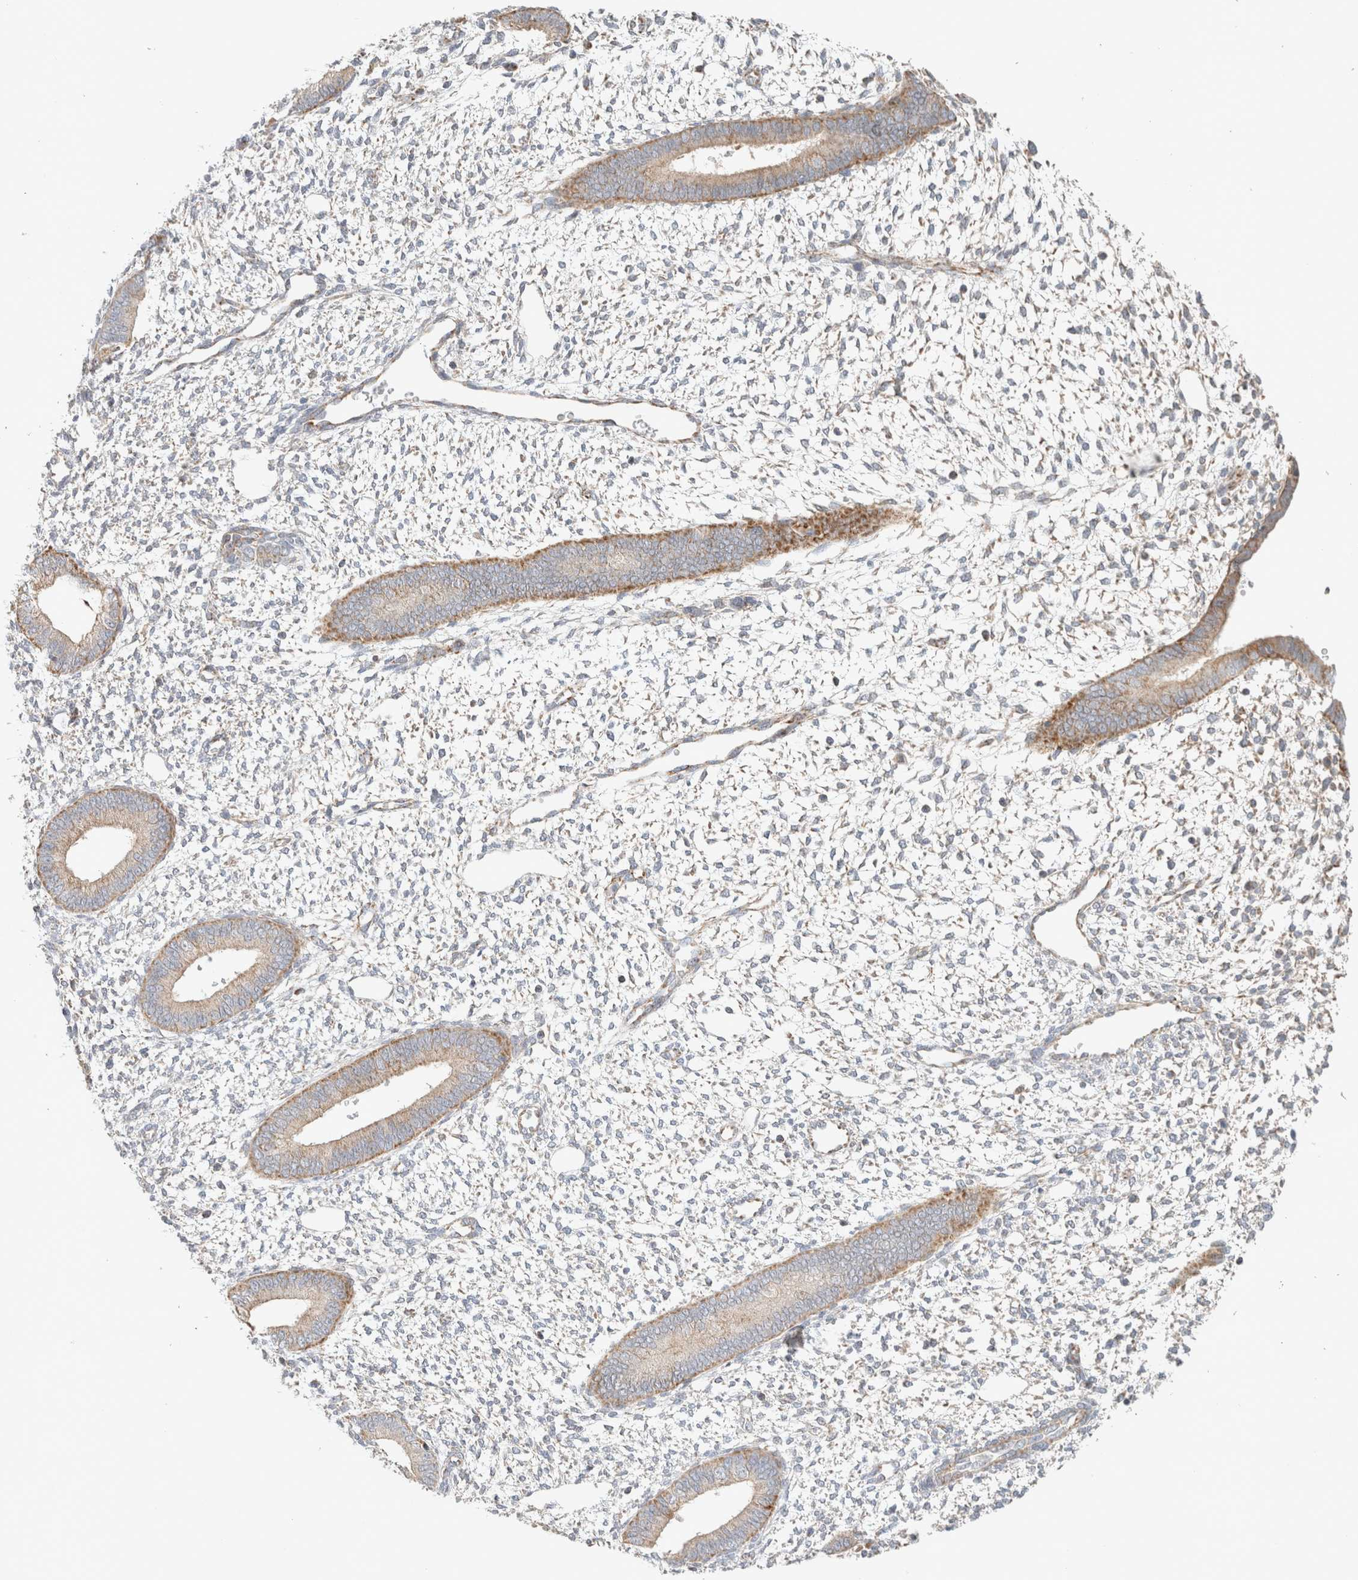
{"staining": {"intensity": "negative", "quantity": "none", "location": "none"}, "tissue": "endometrium", "cell_type": "Cells in endometrial stroma", "image_type": "normal", "snomed": [{"axis": "morphology", "description": "Normal tissue, NOS"}, {"axis": "topography", "description": "Endometrium"}], "caption": "High power microscopy photomicrograph of an immunohistochemistry histopathology image of normal endometrium, revealing no significant expression in cells in endometrial stroma.", "gene": "MRM3", "patient": {"sex": "female", "age": 46}}